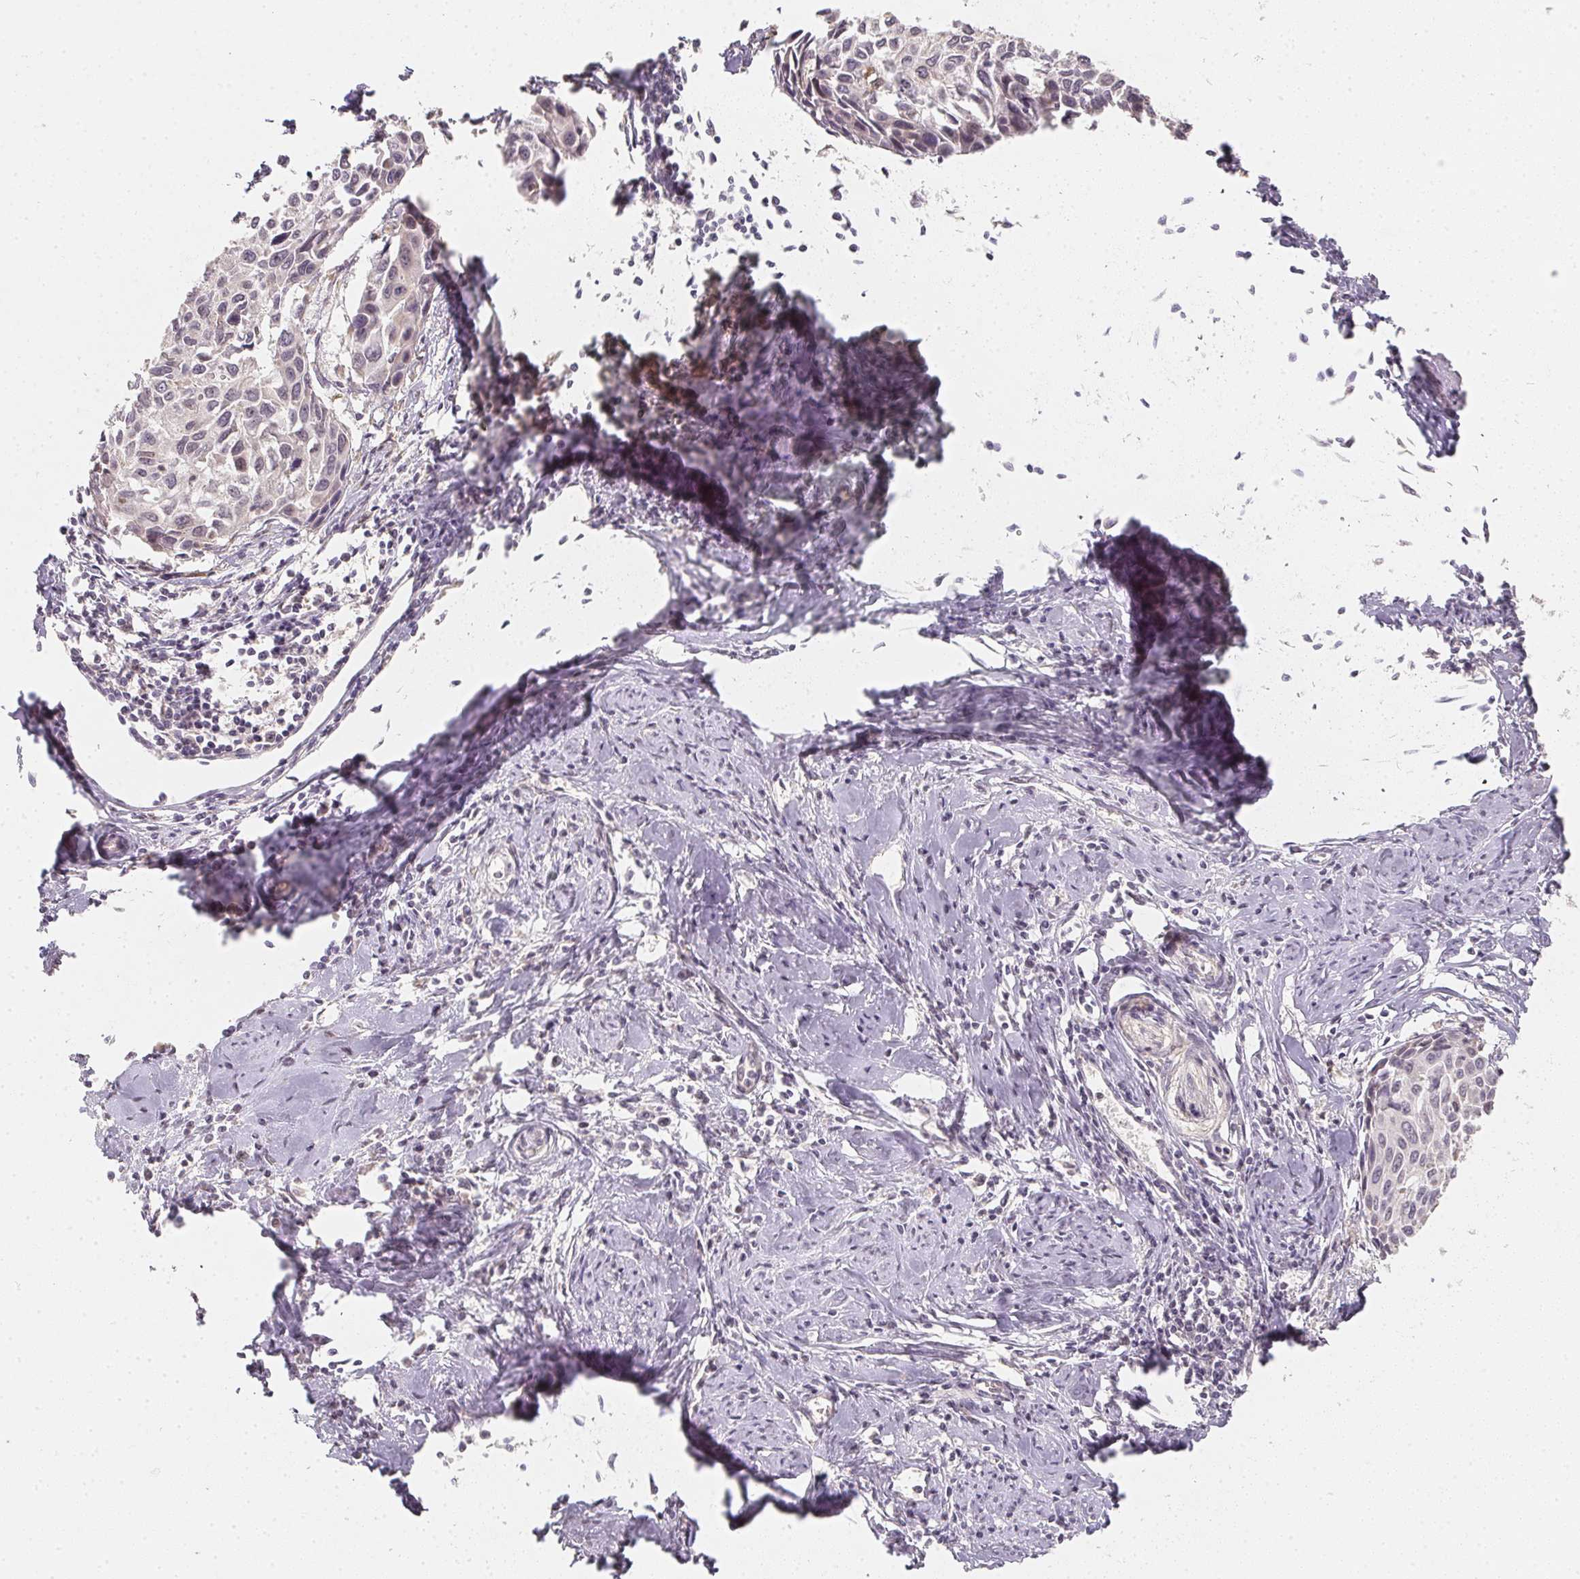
{"staining": {"intensity": "negative", "quantity": "none", "location": "none"}, "tissue": "cervical cancer", "cell_type": "Tumor cells", "image_type": "cancer", "snomed": [{"axis": "morphology", "description": "Squamous cell carcinoma, NOS"}, {"axis": "topography", "description": "Cervix"}], "caption": "An image of cervical cancer stained for a protein shows no brown staining in tumor cells.", "gene": "SOAT1", "patient": {"sex": "female", "age": 50}}